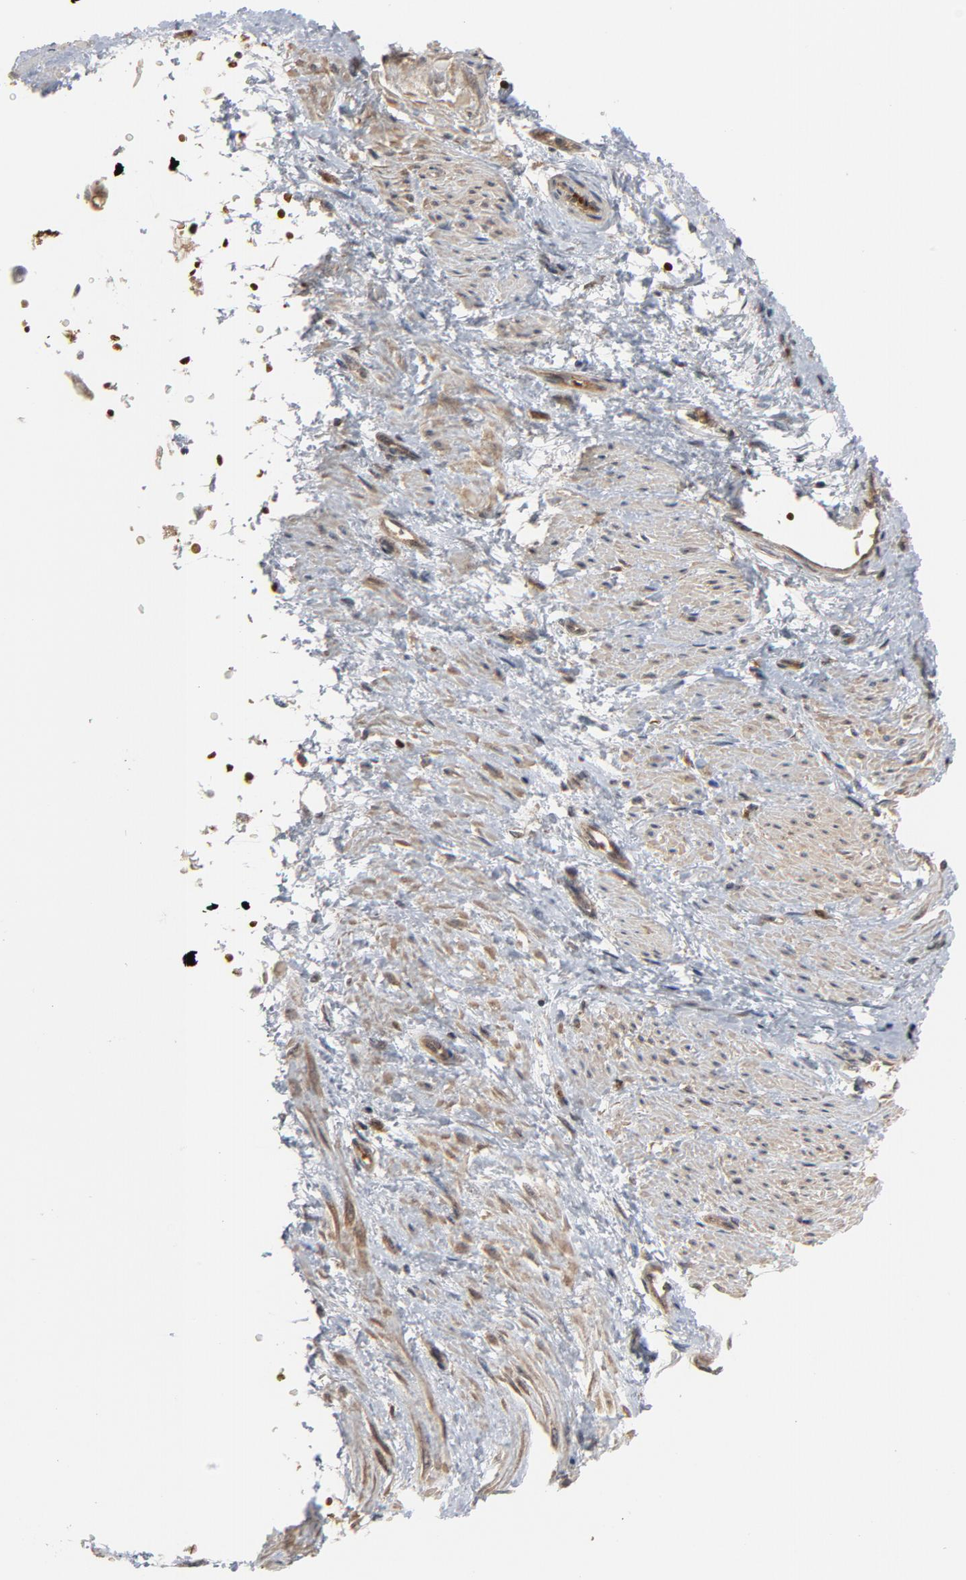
{"staining": {"intensity": "weak", "quantity": "25%-75%", "location": "cytoplasmic/membranous"}, "tissue": "smooth muscle", "cell_type": "Smooth muscle cells", "image_type": "normal", "snomed": [{"axis": "morphology", "description": "Normal tissue, NOS"}, {"axis": "topography", "description": "Smooth muscle"}, {"axis": "topography", "description": "Uterus"}], "caption": "Protein expression analysis of benign smooth muscle displays weak cytoplasmic/membranous staining in approximately 25%-75% of smooth muscle cells.", "gene": "PRDX1", "patient": {"sex": "female", "age": 39}}